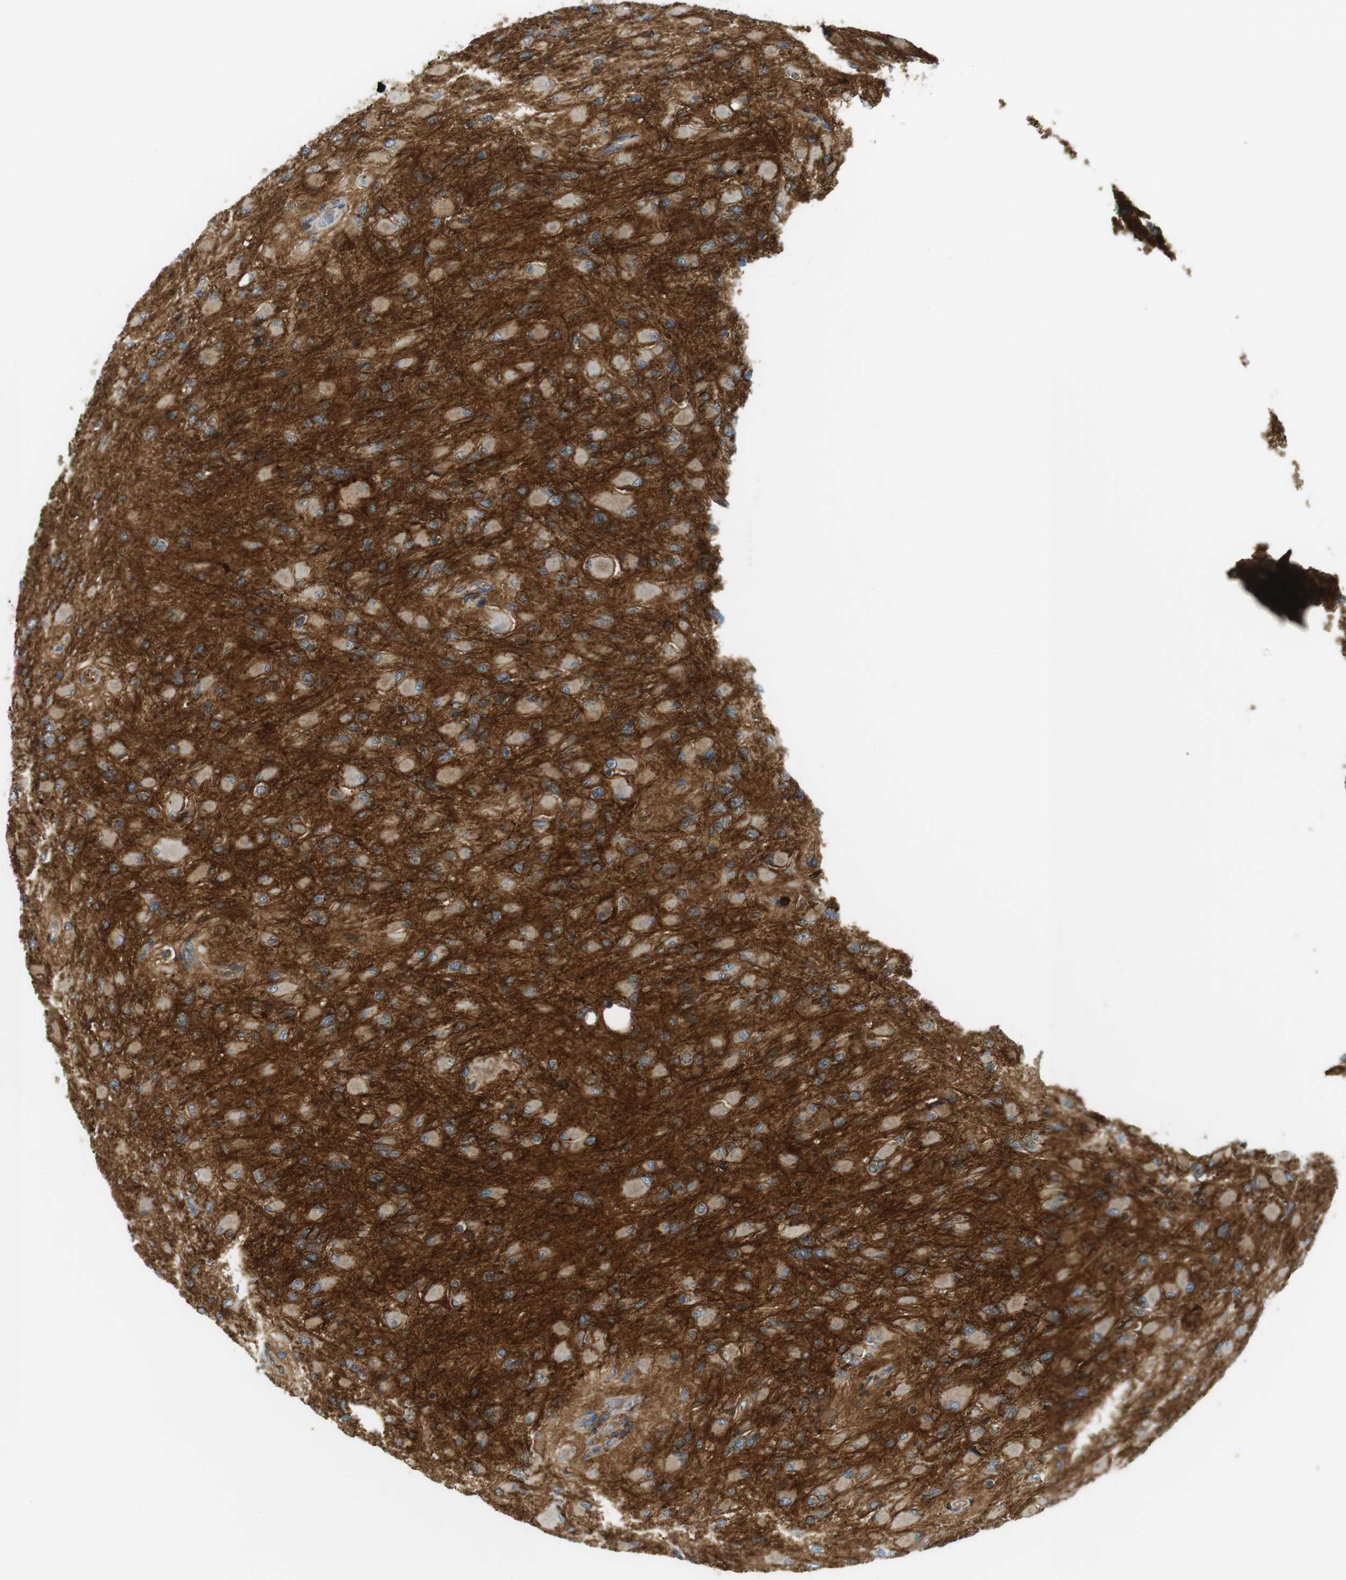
{"staining": {"intensity": "weak", "quantity": ">75%", "location": "cytoplasmic/membranous"}, "tissue": "glioma", "cell_type": "Tumor cells", "image_type": "cancer", "snomed": [{"axis": "morphology", "description": "Glioma, malignant, High grade"}, {"axis": "topography", "description": "Cerebral cortex"}], "caption": "Immunohistochemical staining of human malignant glioma (high-grade) demonstrates weak cytoplasmic/membranous protein expression in about >75% of tumor cells.", "gene": "SIRPA", "patient": {"sex": "female", "age": 36}}